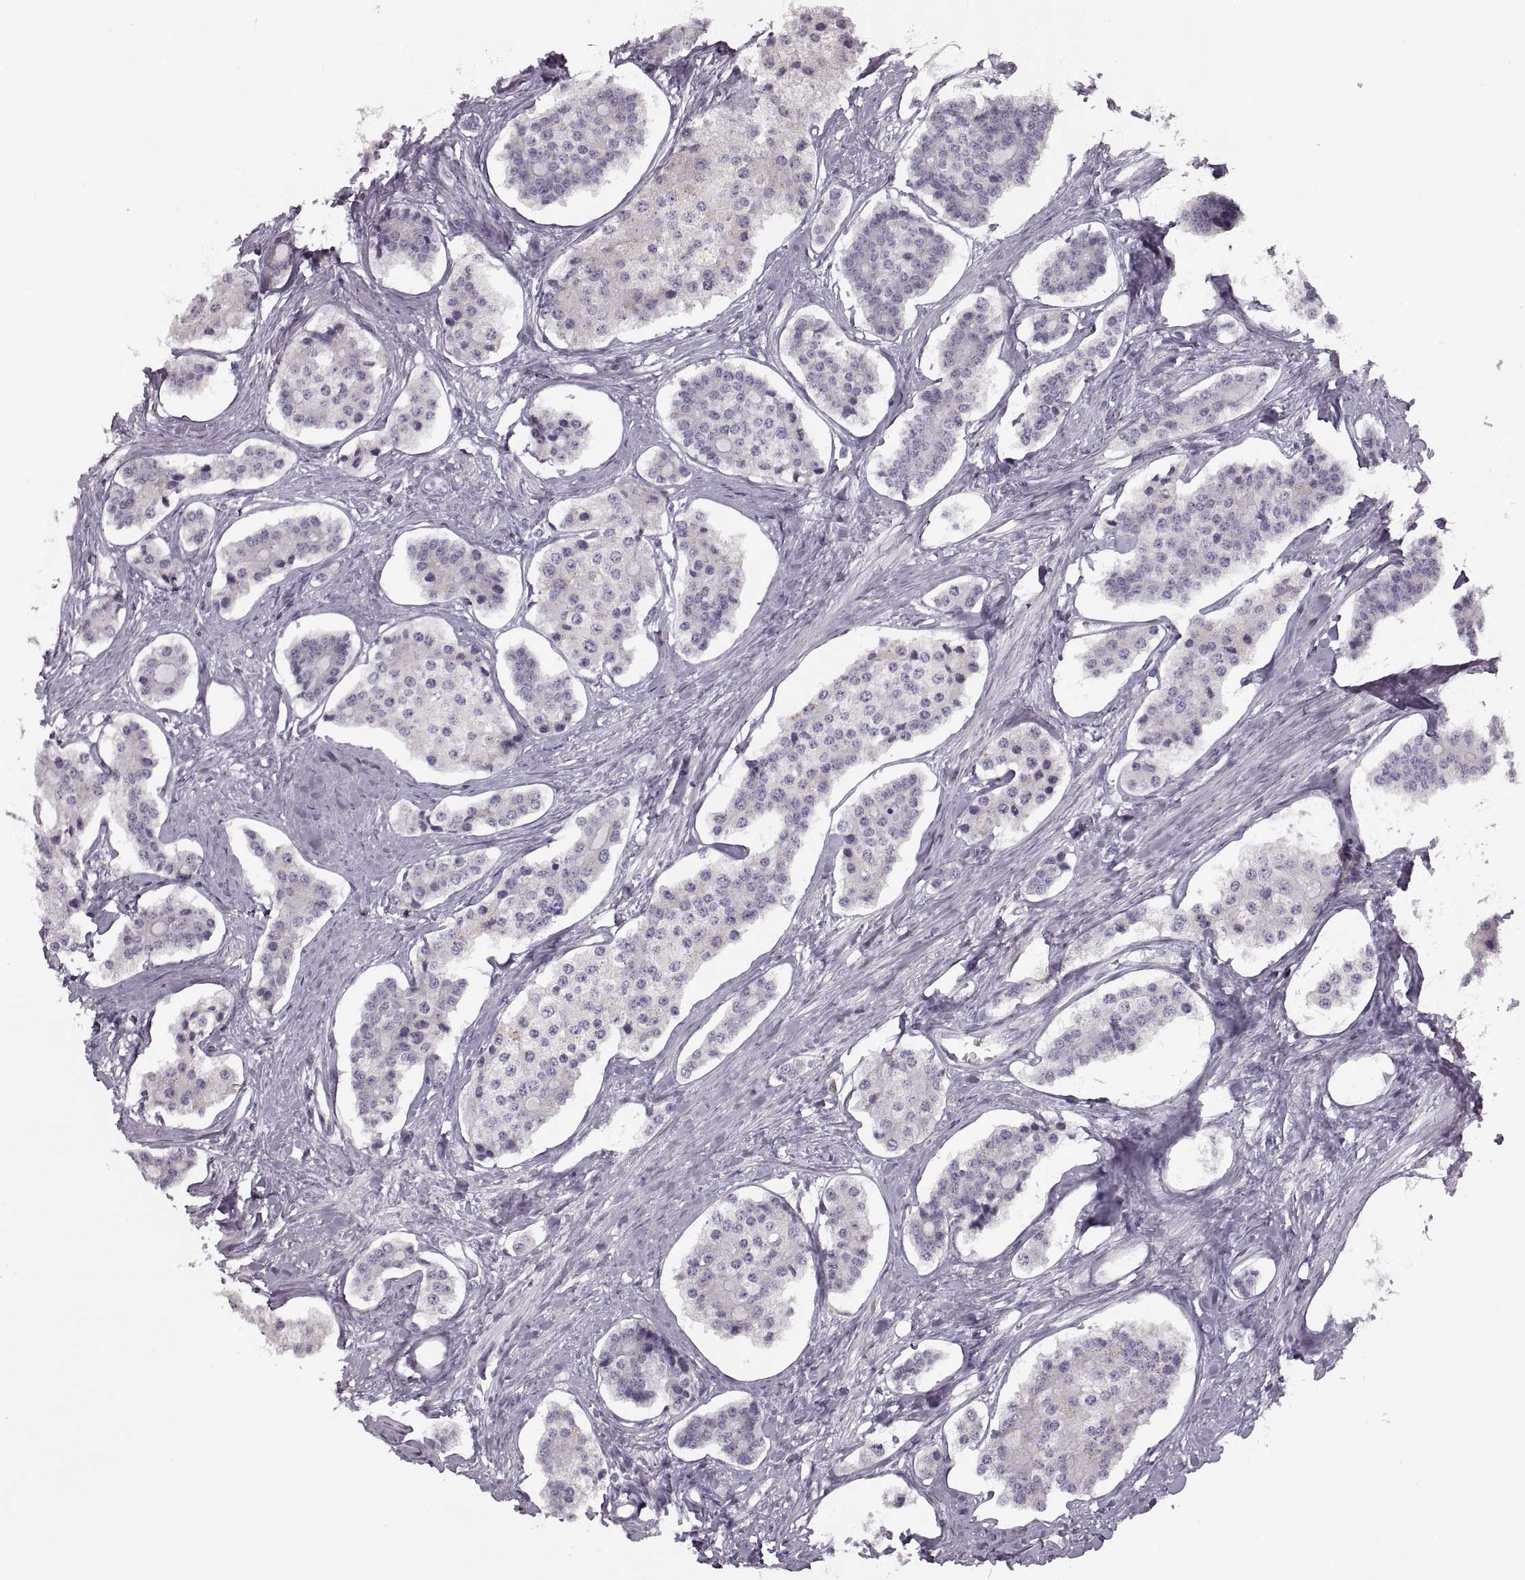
{"staining": {"intensity": "negative", "quantity": "none", "location": "none"}, "tissue": "carcinoid", "cell_type": "Tumor cells", "image_type": "cancer", "snomed": [{"axis": "morphology", "description": "Carcinoid, malignant, NOS"}, {"axis": "topography", "description": "Small intestine"}], "caption": "The immunohistochemistry (IHC) photomicrograph has no significant staining in tumor cells of carcinoid (malignant) tissue.", "gene": "CNTN1", "patient": {"sex": "female", "age": 65}}